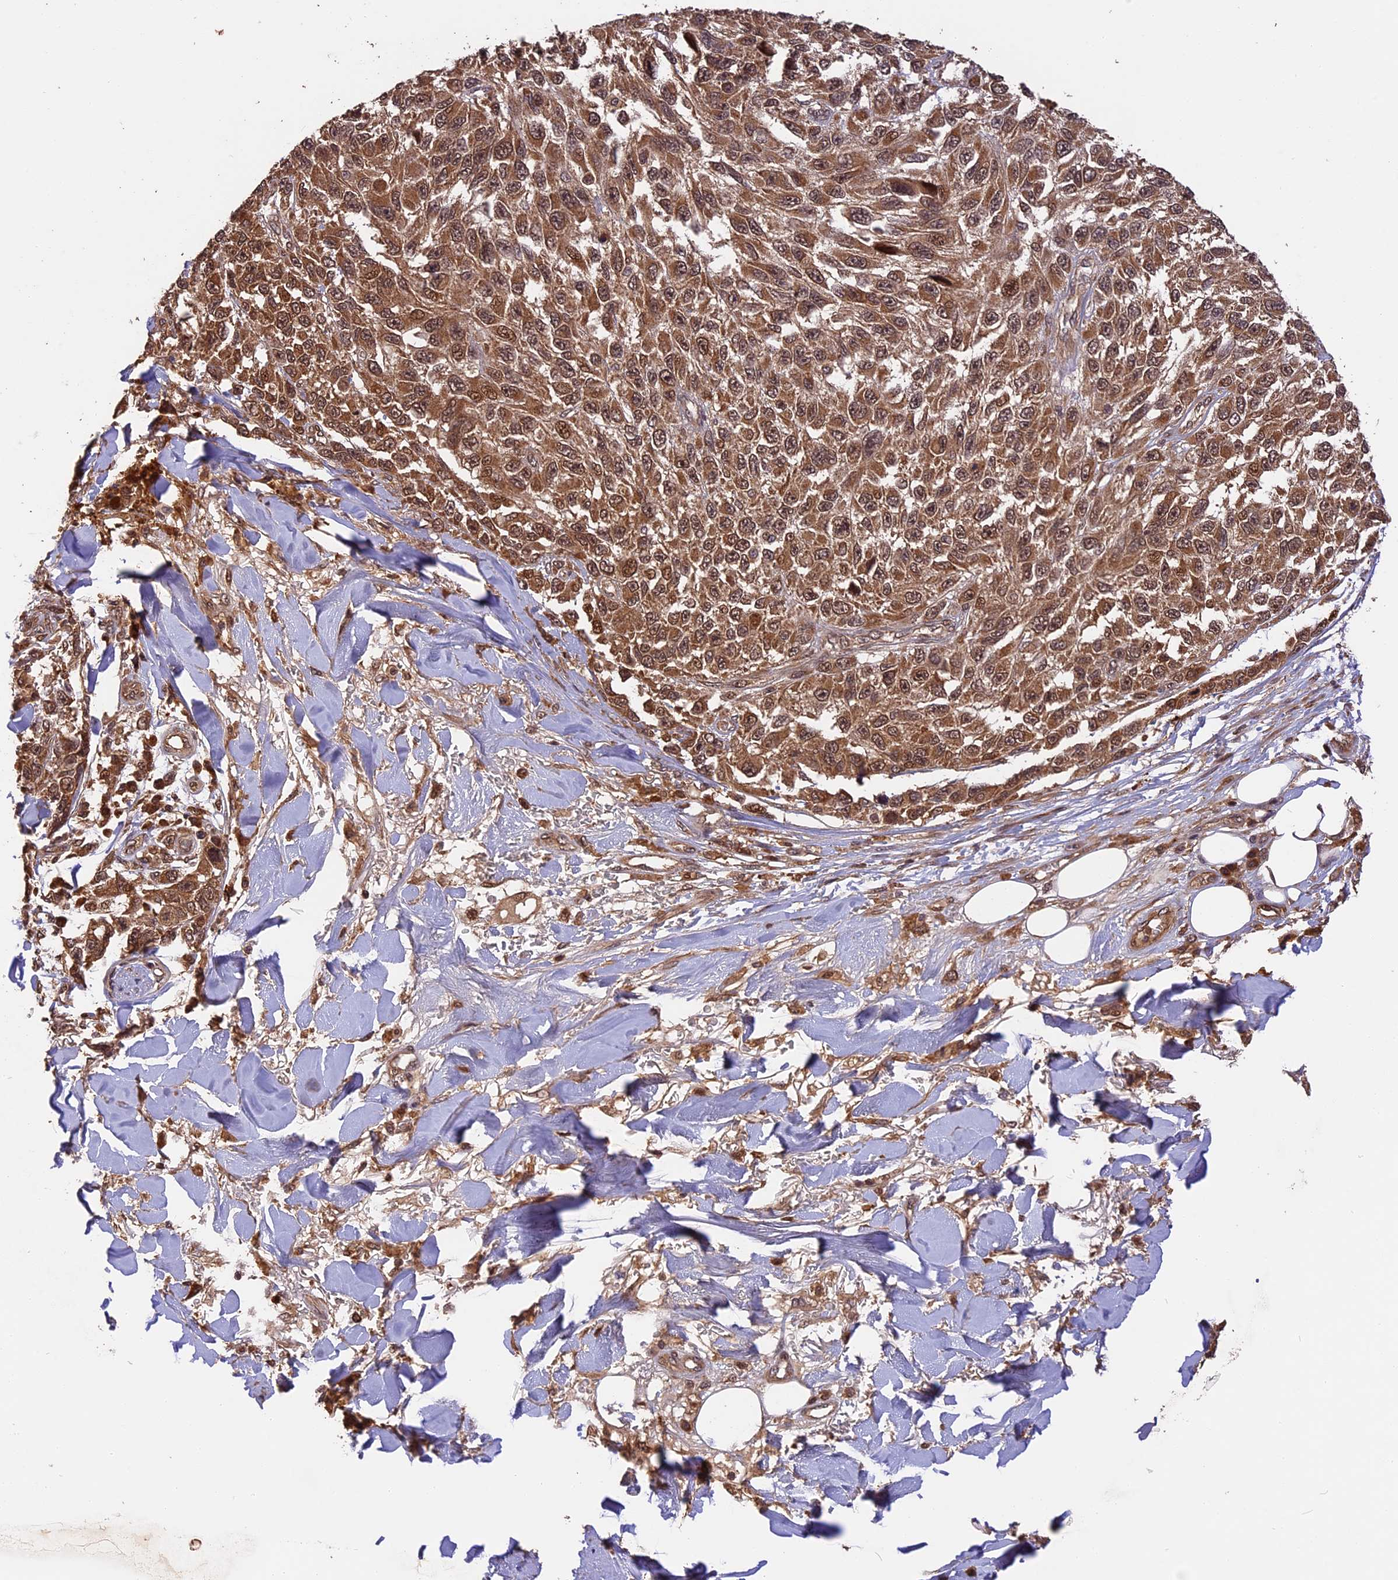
{"staining": {"intensity": "moderate", "quantity": ">75%", "location": "cytoplasmic/membranous,nuclear"}, "tissue": "melanoma", "cell_type": "Tumor cells", "image_type": "cancer", "snomed": [{"axis": "morphology", "description": "Normal tissue, NOS"}, {"axis": "morphology", "description": "Malignant melanoma, NOS"}, {"axis": "topography", "description": "Skin"}], "caption": "A brown stain labels moderate cytoplasmic/membranous and nuclear positivity of a protein in human malignant melanoma tumor cells. The staining is performed using DAB (3,3'-diaminobenzidine) brown chromogen to label protein expression. The nuclei are counter-stained blue using hematoxylin.", "gene": "ESCO1", "patient": {"sex": "female", "age": 96}}